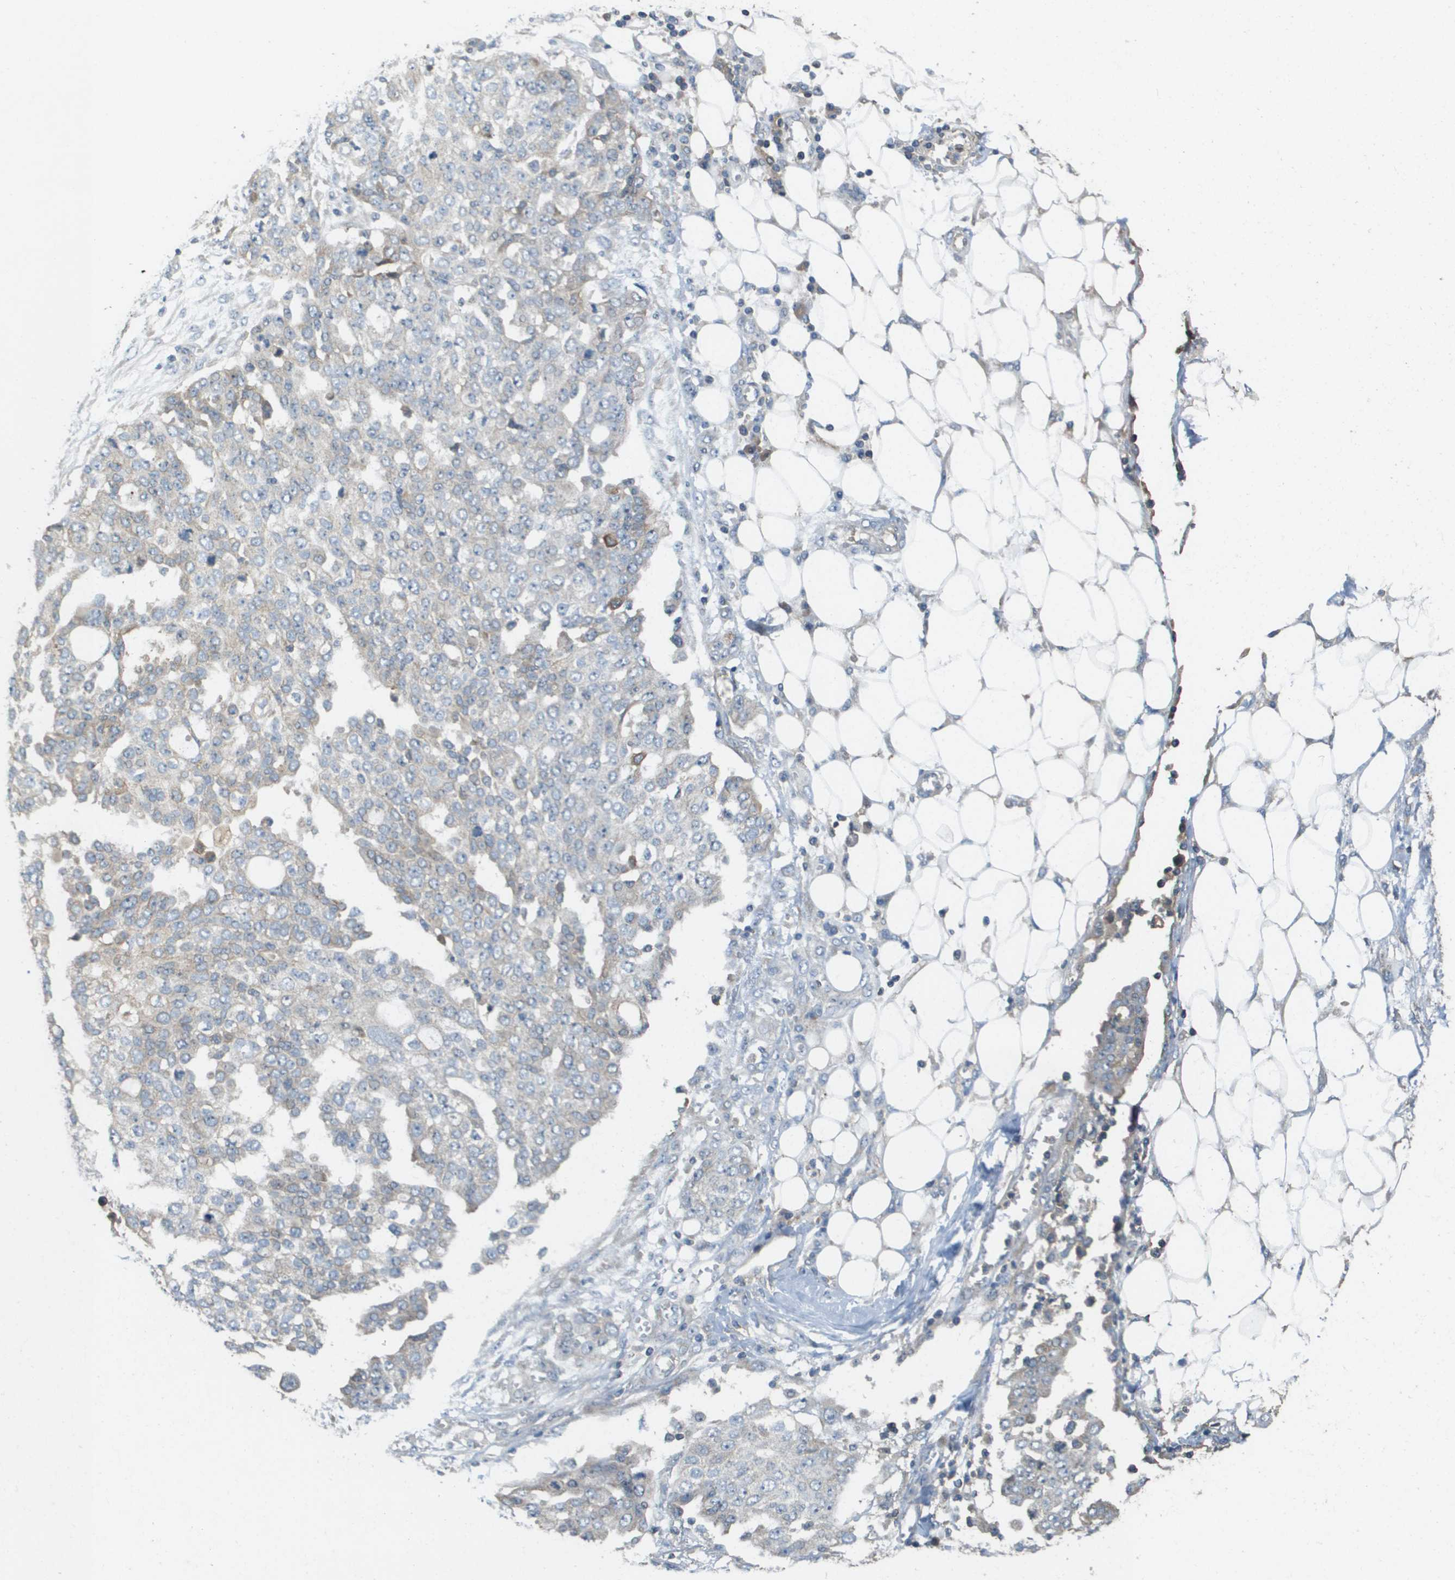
{"staining": {"intensity": "negative", "quantity": "none", "location": "none"}, "tissue": "ovarian cancer", "cell_type": "Tumor cells", "image_type": "cancer", "snomed": [{"axis": "morphology", "description": "Cystadenocarcinoma, serous, NOS"}, {"axis": "topography", "description": "Soft tissue"}, {"axis": "topography", "description": "Ovary"}], "caption": "Immunohistochemistry of human ovarian cancer (serous cystadenocarcinoma) reveals no positivity in tumor cells. The staining is performed using DAB brown chromogen with nuclei counter-stained in using hematoxylin.", "gene": "KRT23", "patient": {"sex": "female", "age": 57}}